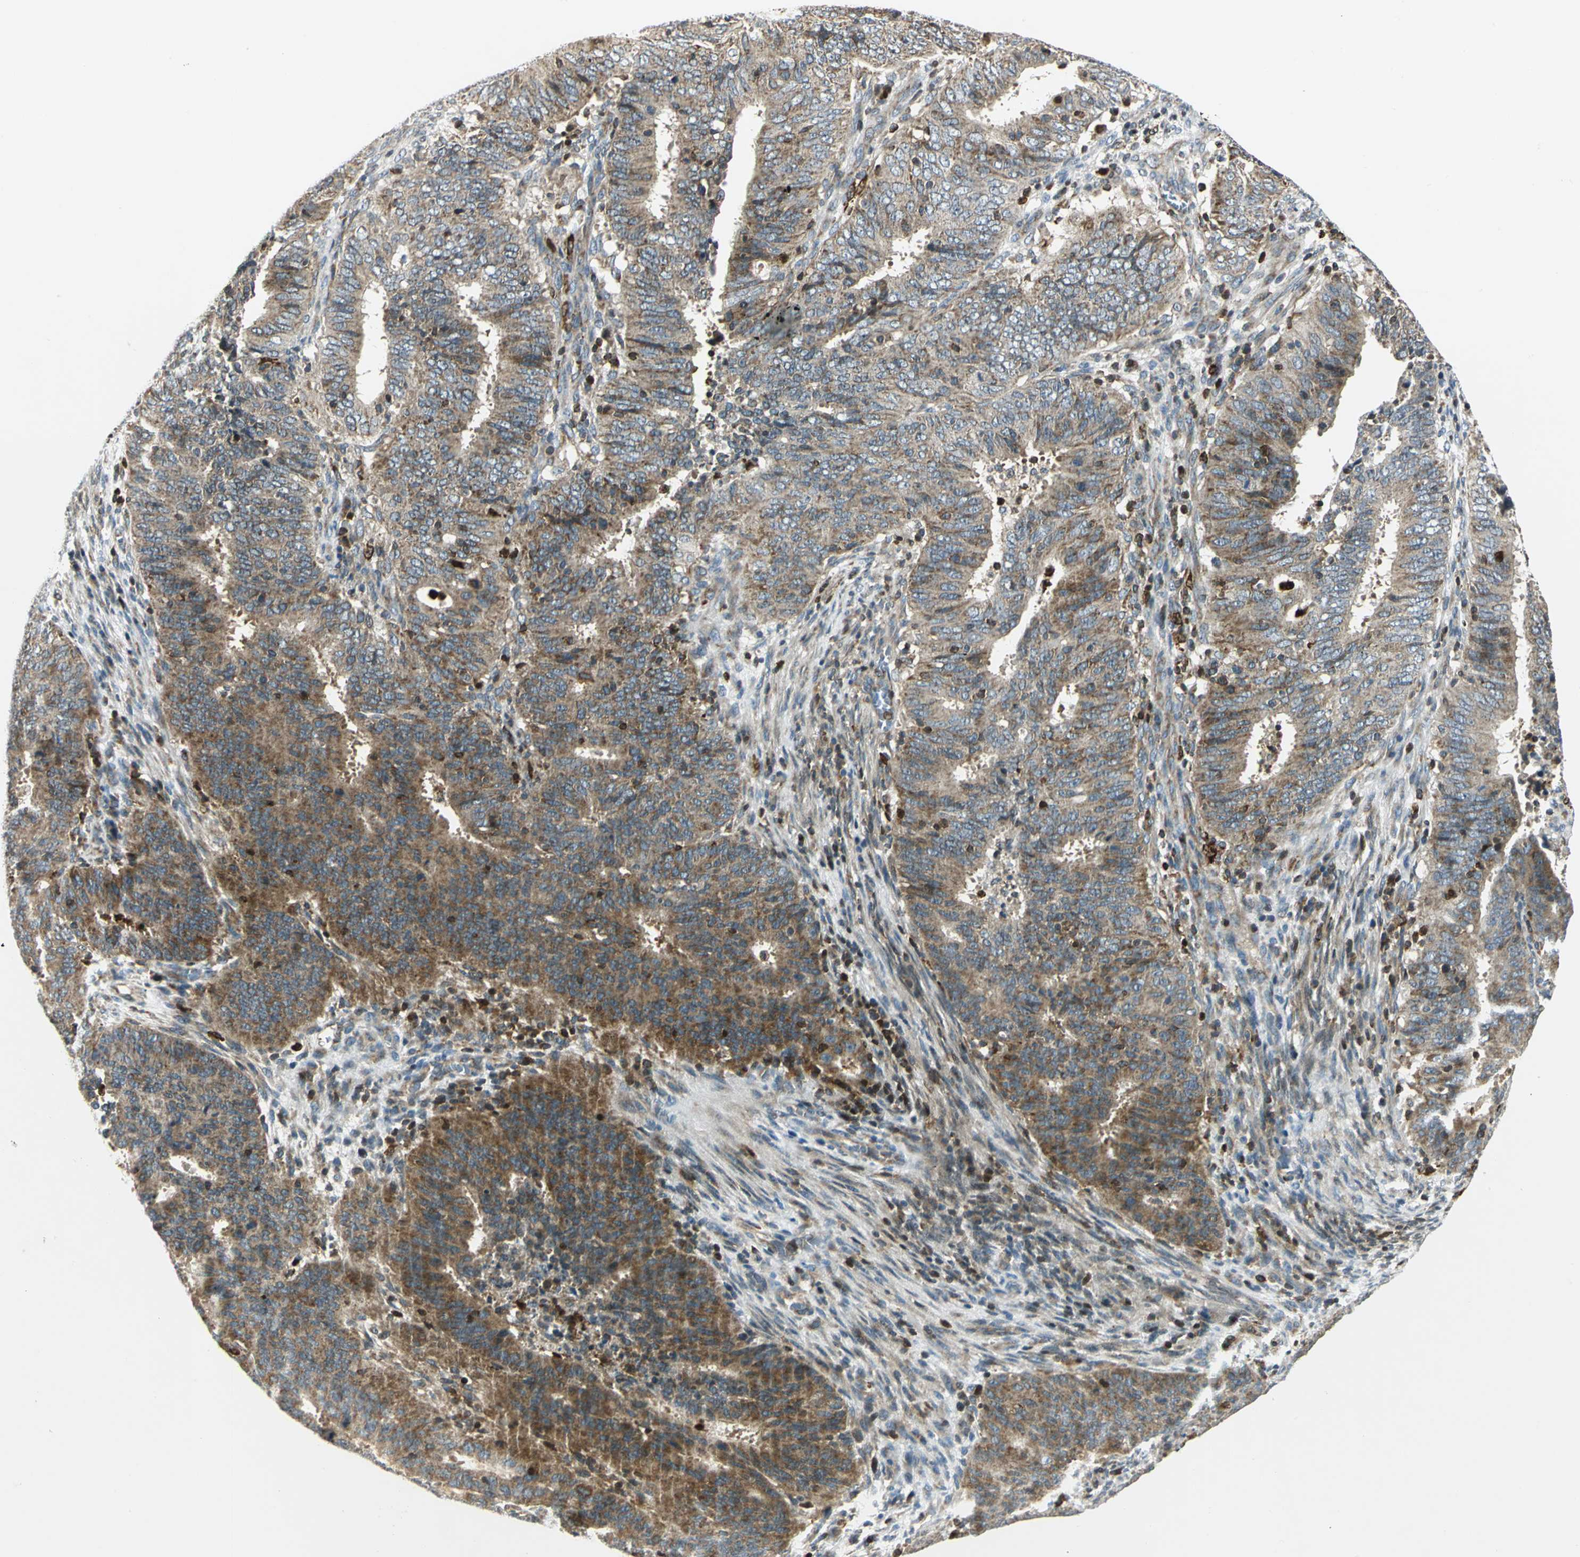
{"staining": {"intensity": "moderate", "quantity": ">75%", "location": "cytoplasmic/membranous"}, "tissue": "cervical cancer", "cell_type": "Tumor cells", "image_type": "cancer", "snomed": [{"axis": "morphology", "description": "Adenocarcinoma, NOS"}, {"axis": "topography", "description": "Cervix"}], "caption": "Tumor cells show medium levels of moderate cytoplasmic/membranous expression in about >75% of cells in cervical cancer (adenocarcinoma).", "gene": "USP40", "patient": {"sex": "female", "age": 44}}